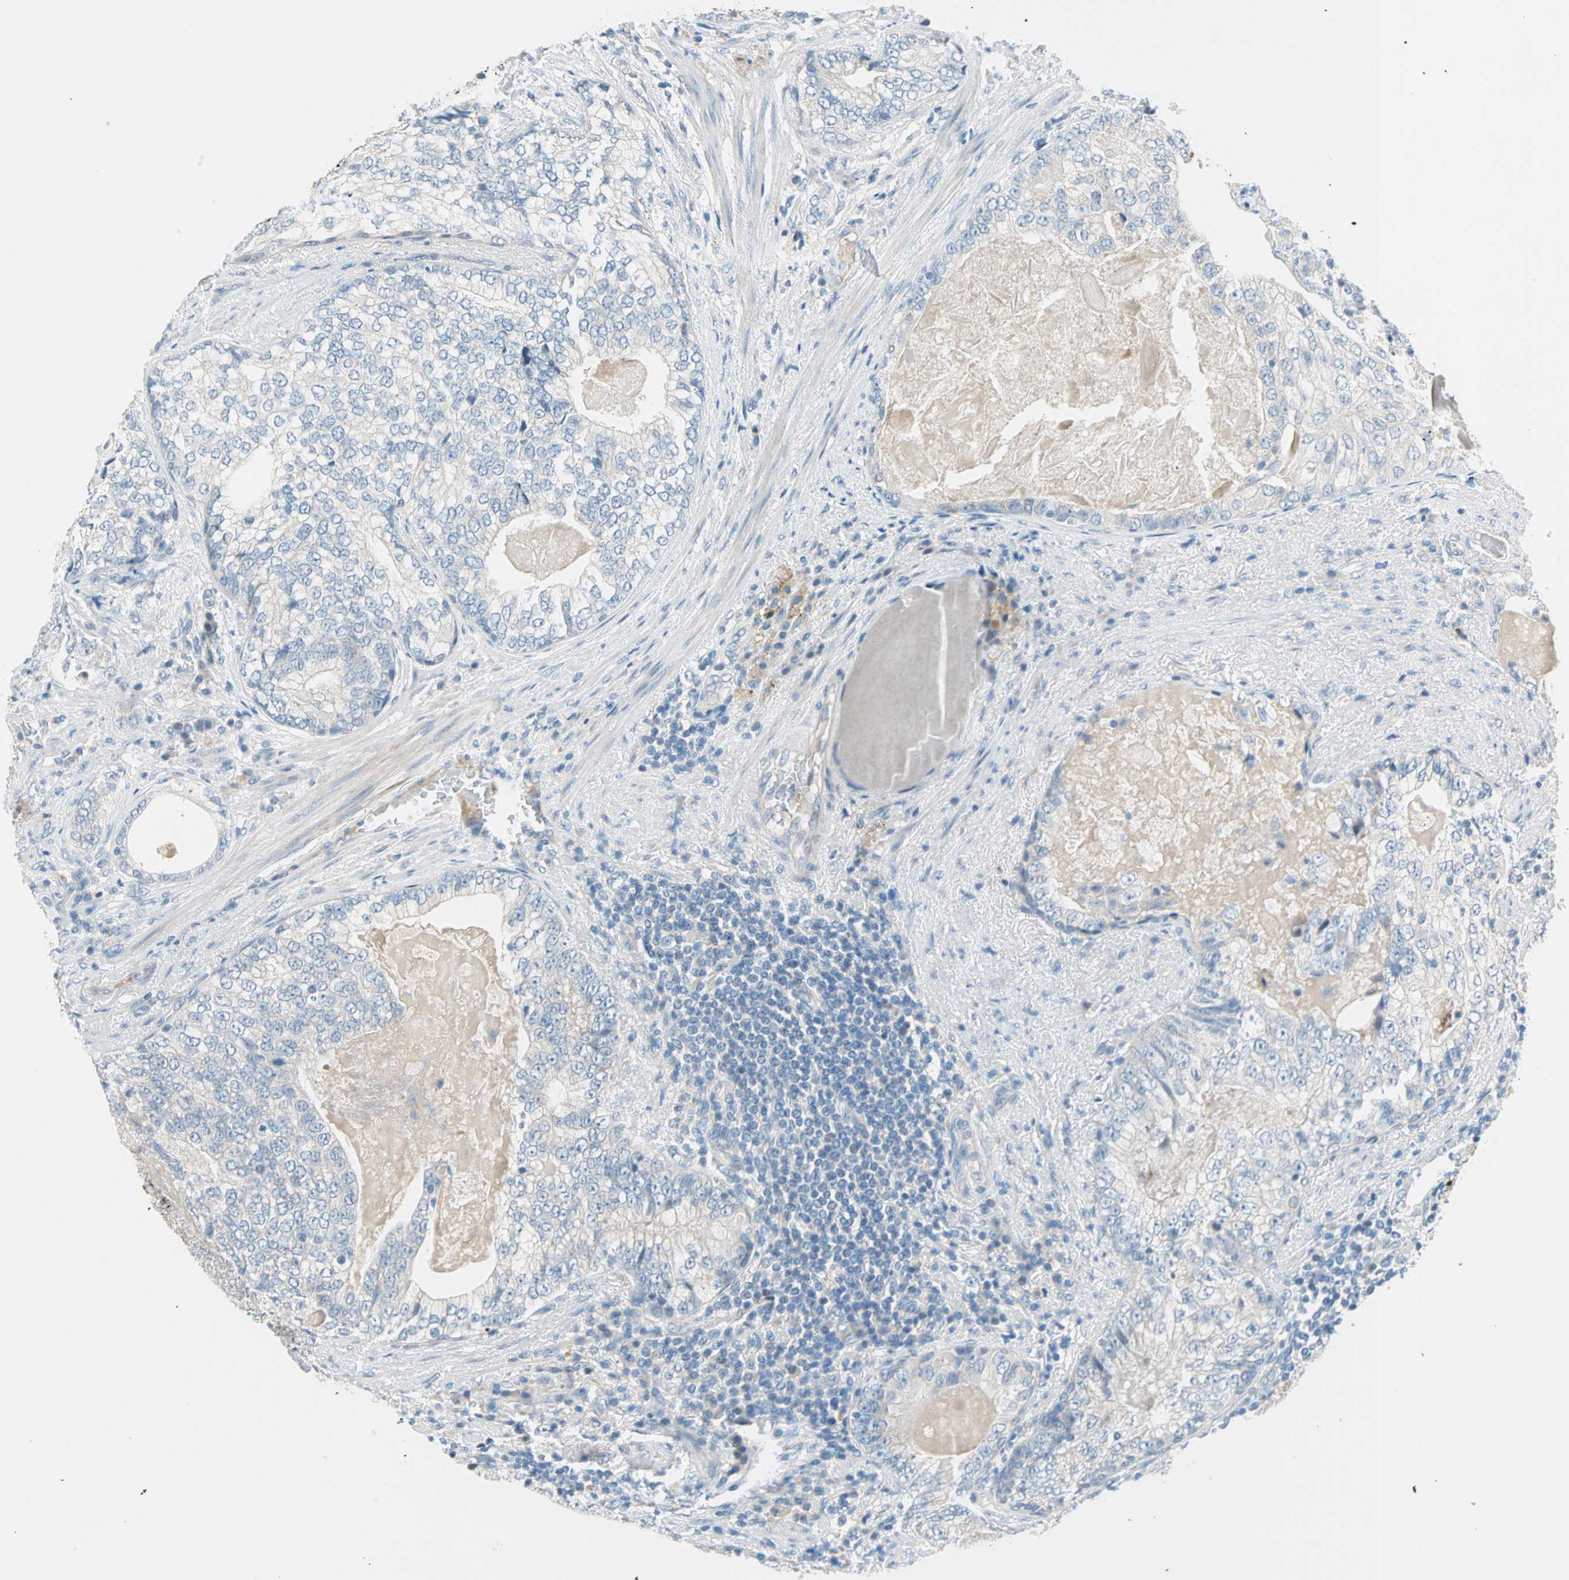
{"staining": {"intensity": "negative", "quantity": "none", "location": "none"}, "tissue": "prostate cancer", "cell_type": "Tumor cells", "image_type": "cancer", "snomed": [{"axis": "morphology", "description": "Adenocarcinoma, High grade"}, {"axis": "topography", "description": "Prostate"}], "caption": "IHC histopathology image of prostate cancer (high-grade adenocarcinoma) stained for a protein (brown), which displays no expression in tumor cells. (DAB IHC visualized using brightfield microscopy, high magnification).", "gene": "TMEM163", "patient": {"sex": "male", "age": 66}}